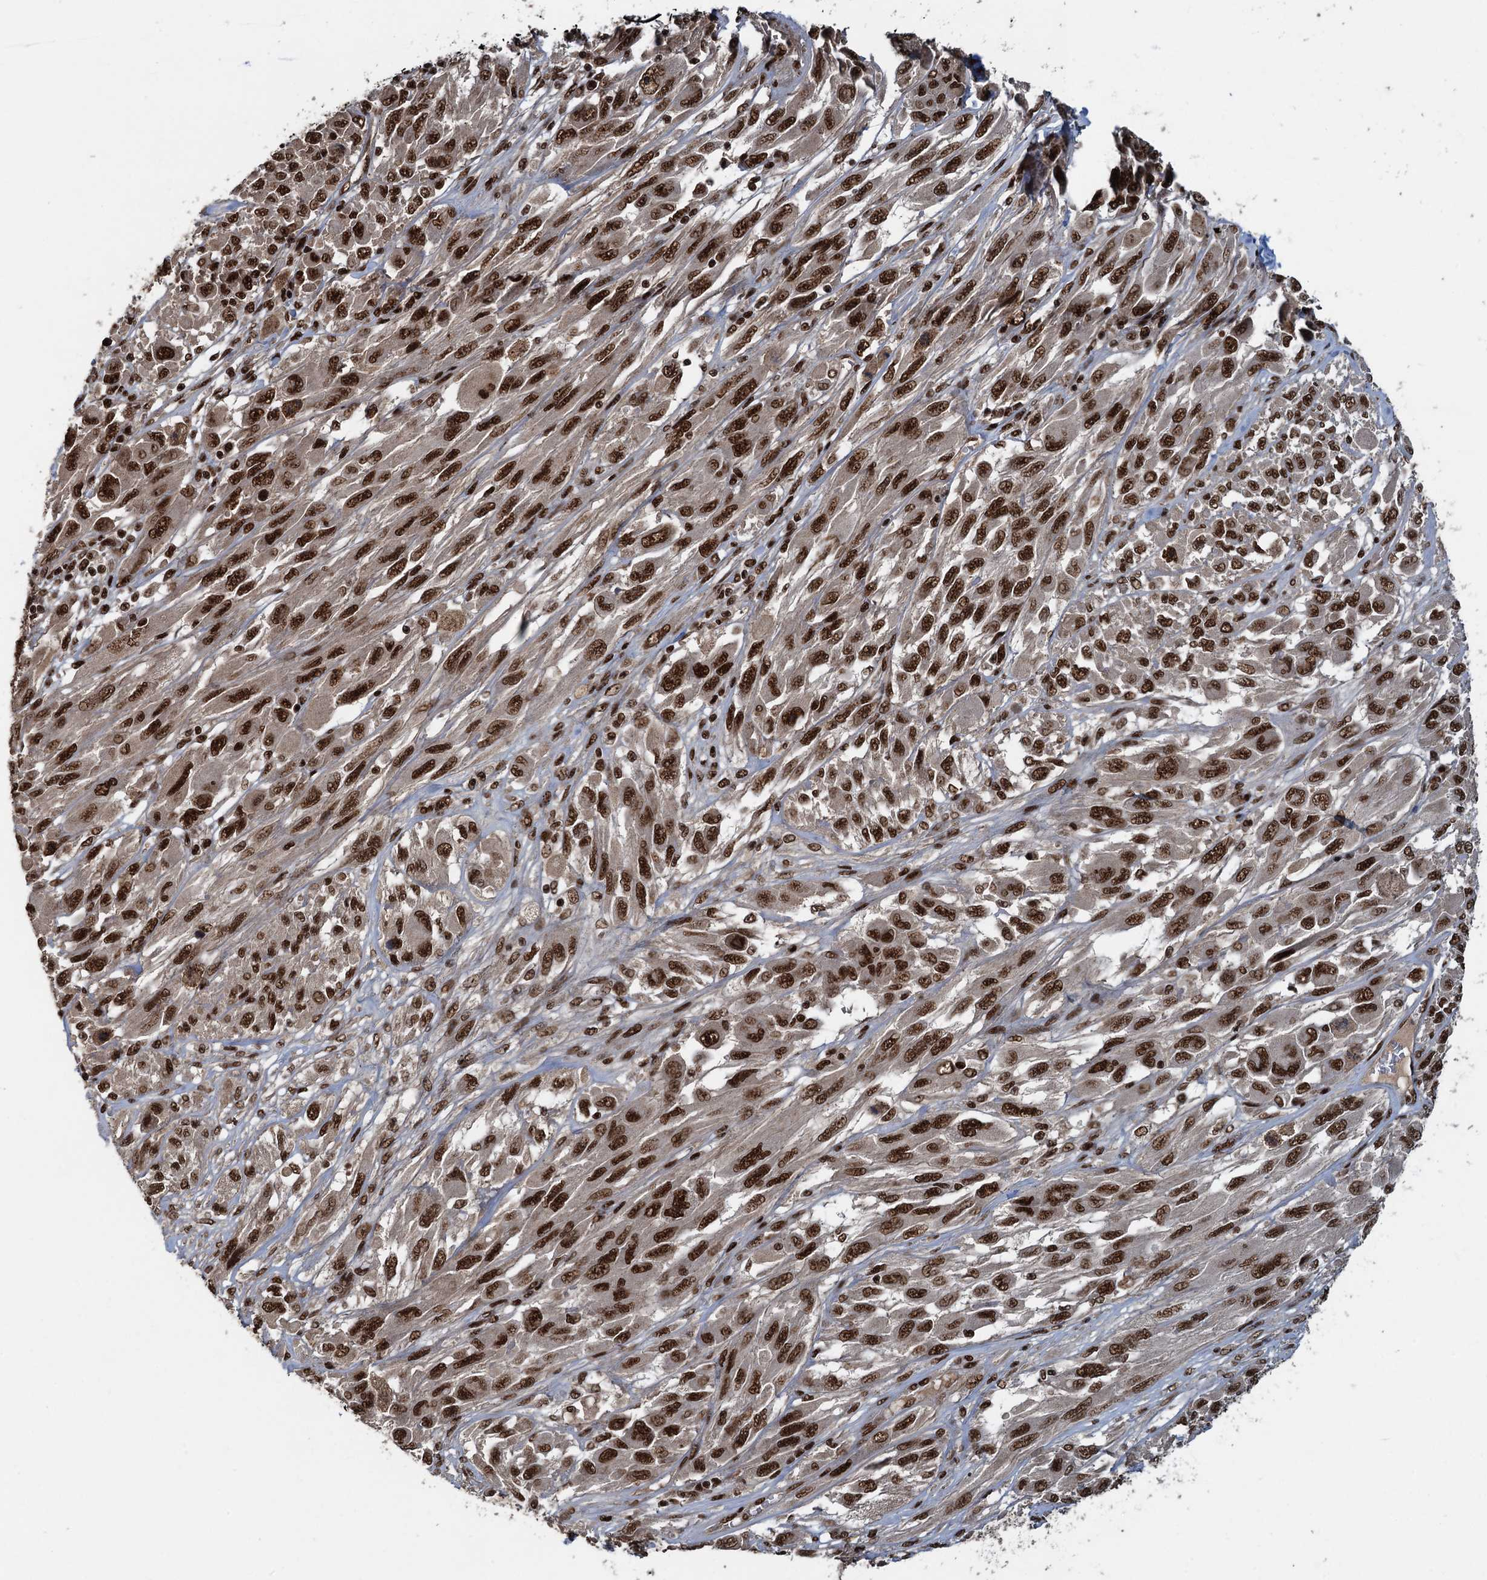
{"staining": {"intensity": "strong", "quantity": ">75%", "location": "nuclear"}, "tissue": "melanoma", "cell_type": "Tumor cells", "image_type": "cancer", "snomed": [{"axis": "morphology", "description": "Malignant melanoma, NOS"}, {"axis": "topography", "description": "Skin"}], "caption": "Brown immunohistochemical staining in human melanoma reveals strong nuclear positivity in approximately >75% of tumor cells.", "gene": "ZC3H18", "patient": {"sex": "female", "age": 91}}